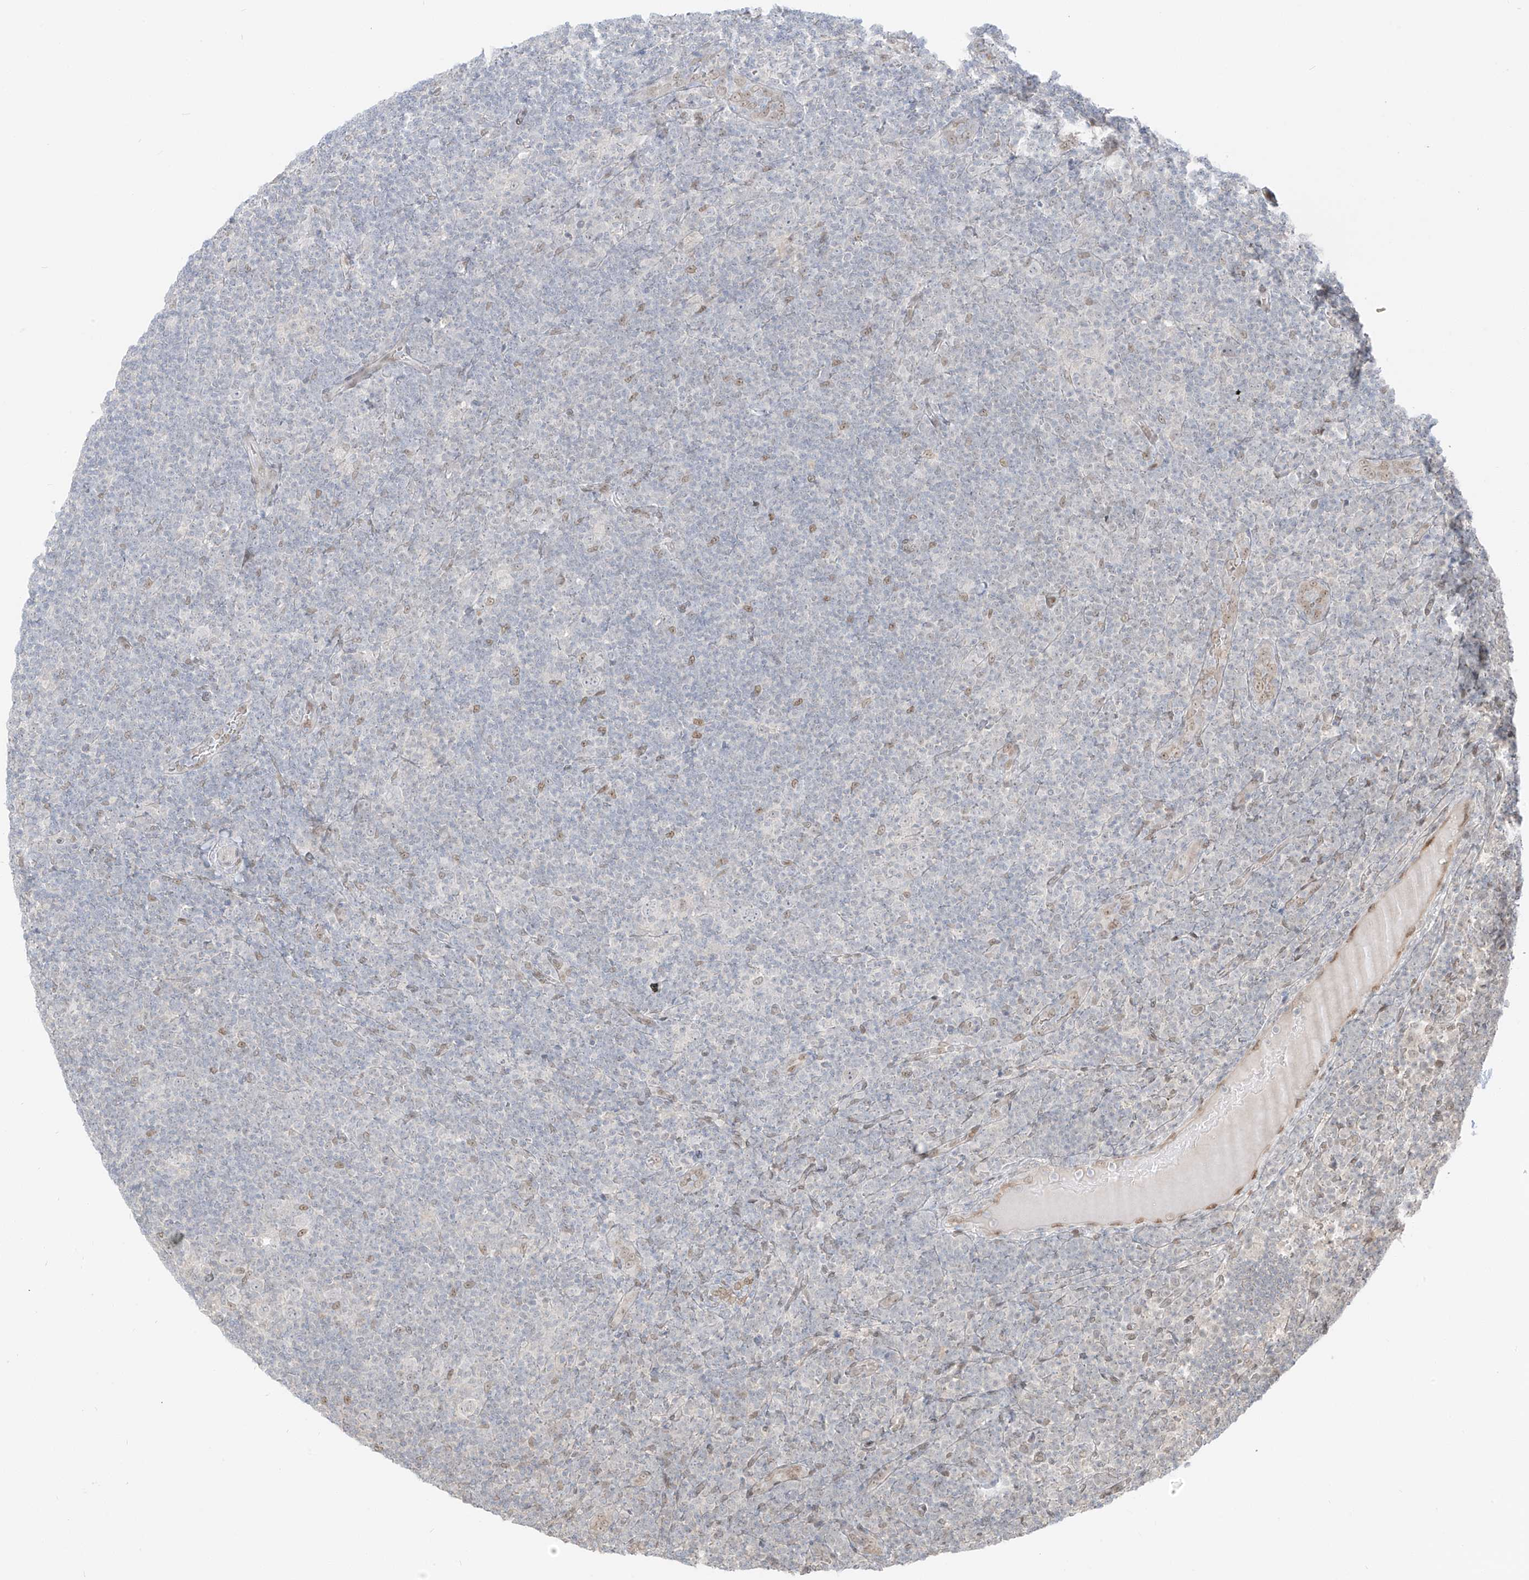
{"staining": {"intensity": "negative", "quantity": "none", "location": "none"}, "tissue": "lymphoma", "cell_type": "Tumor cells", "image_type": "cancer", "snomed": [{"axis": "morphology", "description": "Hodgkin's disease, NOS"}, {"axis": "topography", "description": "Lymph node"}], "caption": "This is an immunohistochemistry histopathology image of human Hodgkin's disease. There is no positivity in tumor cells.", "gene": "ZNF774", "patient": {"sex": "female", "age": 57}}